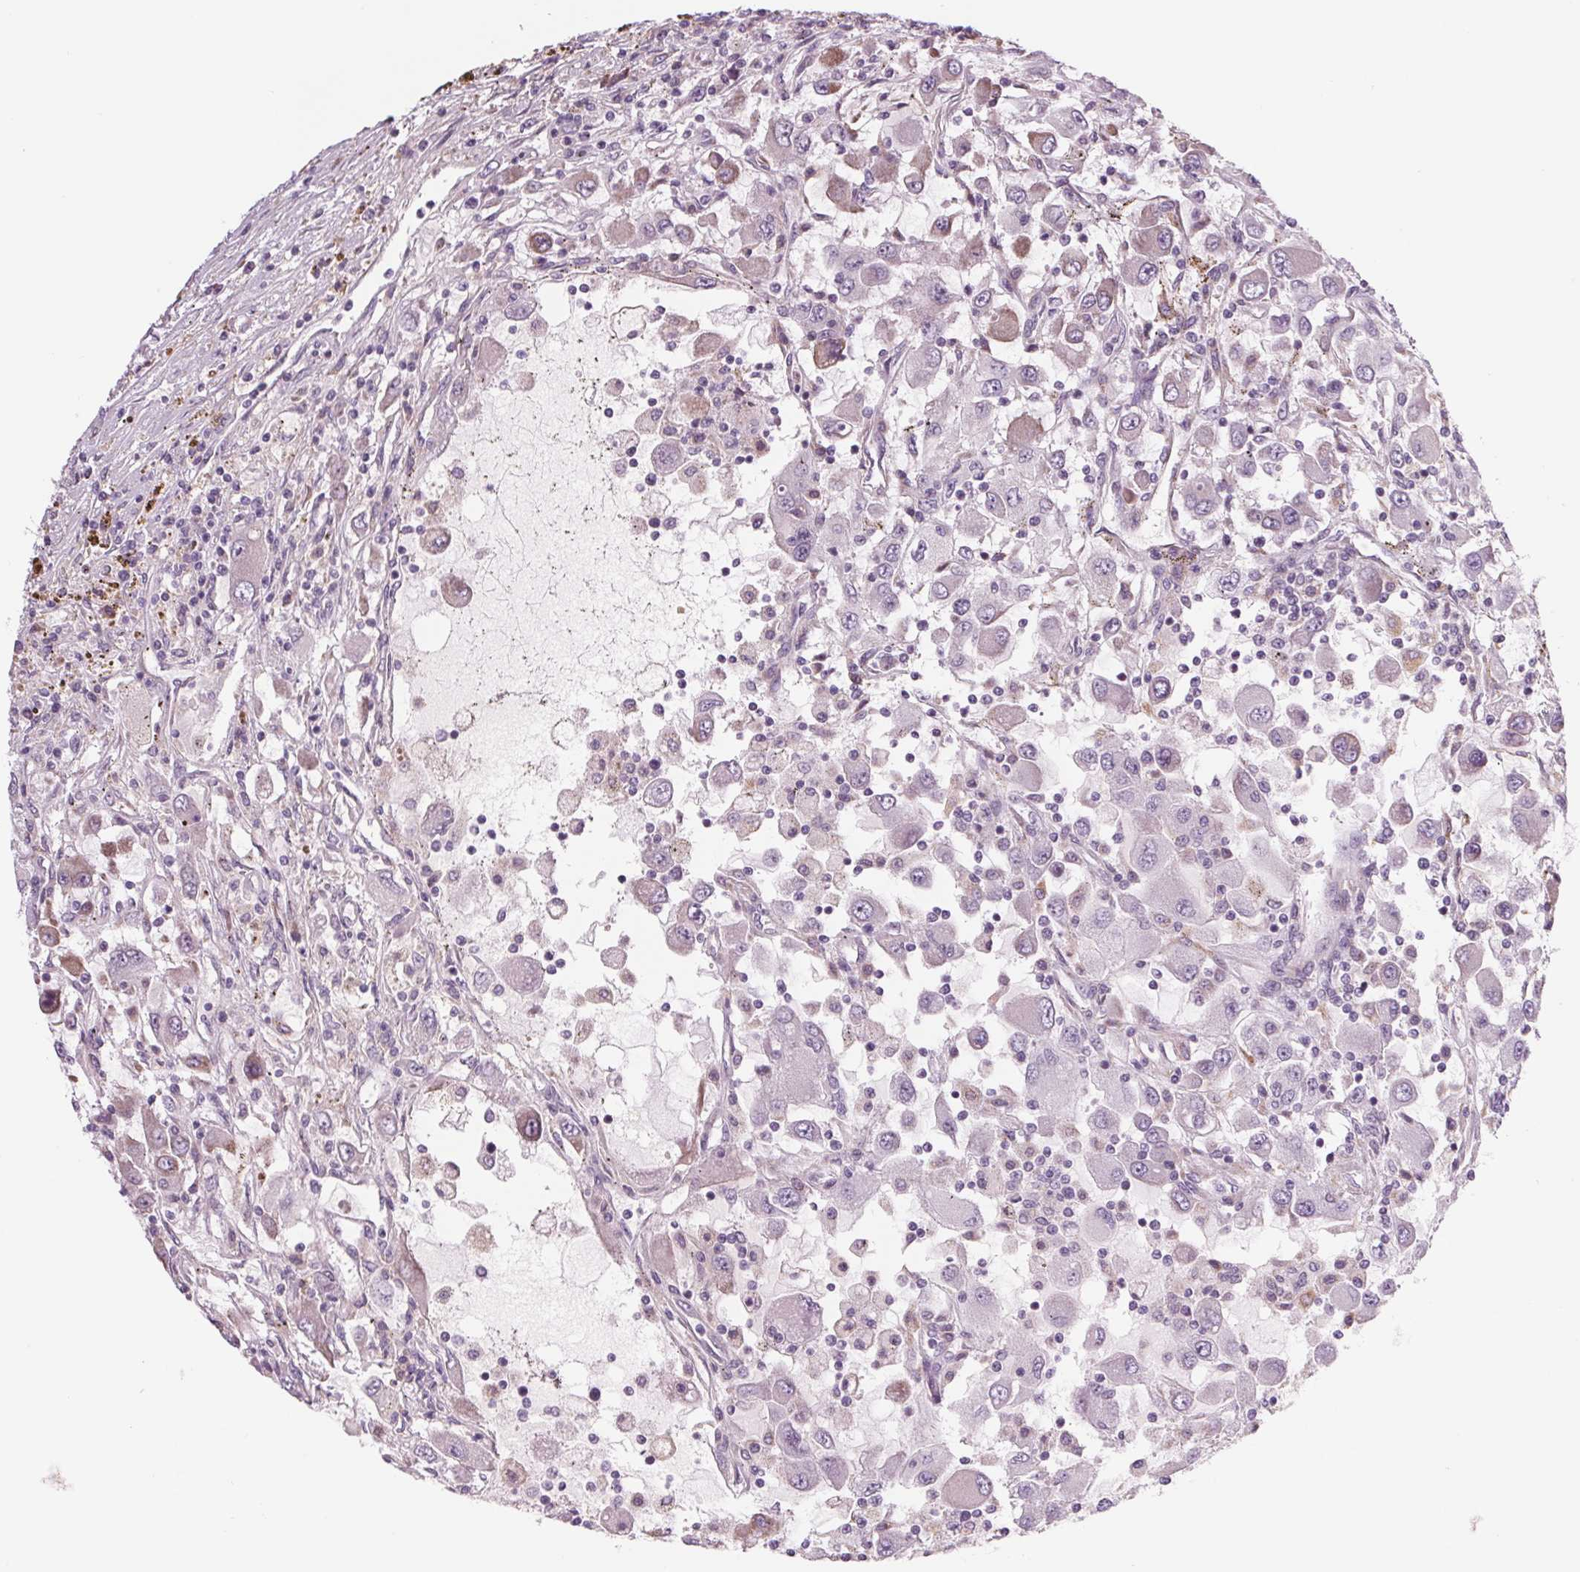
{"staining": {"intensity": "weak", "quantity": "<25%", "location": "cytoplasmic/membranous"}, "tissue": "renal cancer", "cell_type": "Tumor cells", "image_type": "cancer", "snomed": [{"axis": "morphology", "description": "Adenocarcinoma, NOS"}, {"axis": "topography", "description": "Kidney"}], "caption": "High power microscopy histopathology image of an IHC micrograph of renal cancer (adenocarcinoma), revealing no significant positivity in tumor cells.", "gene": "SAMD5", "patient": {"sex": "female", "age": 67}}